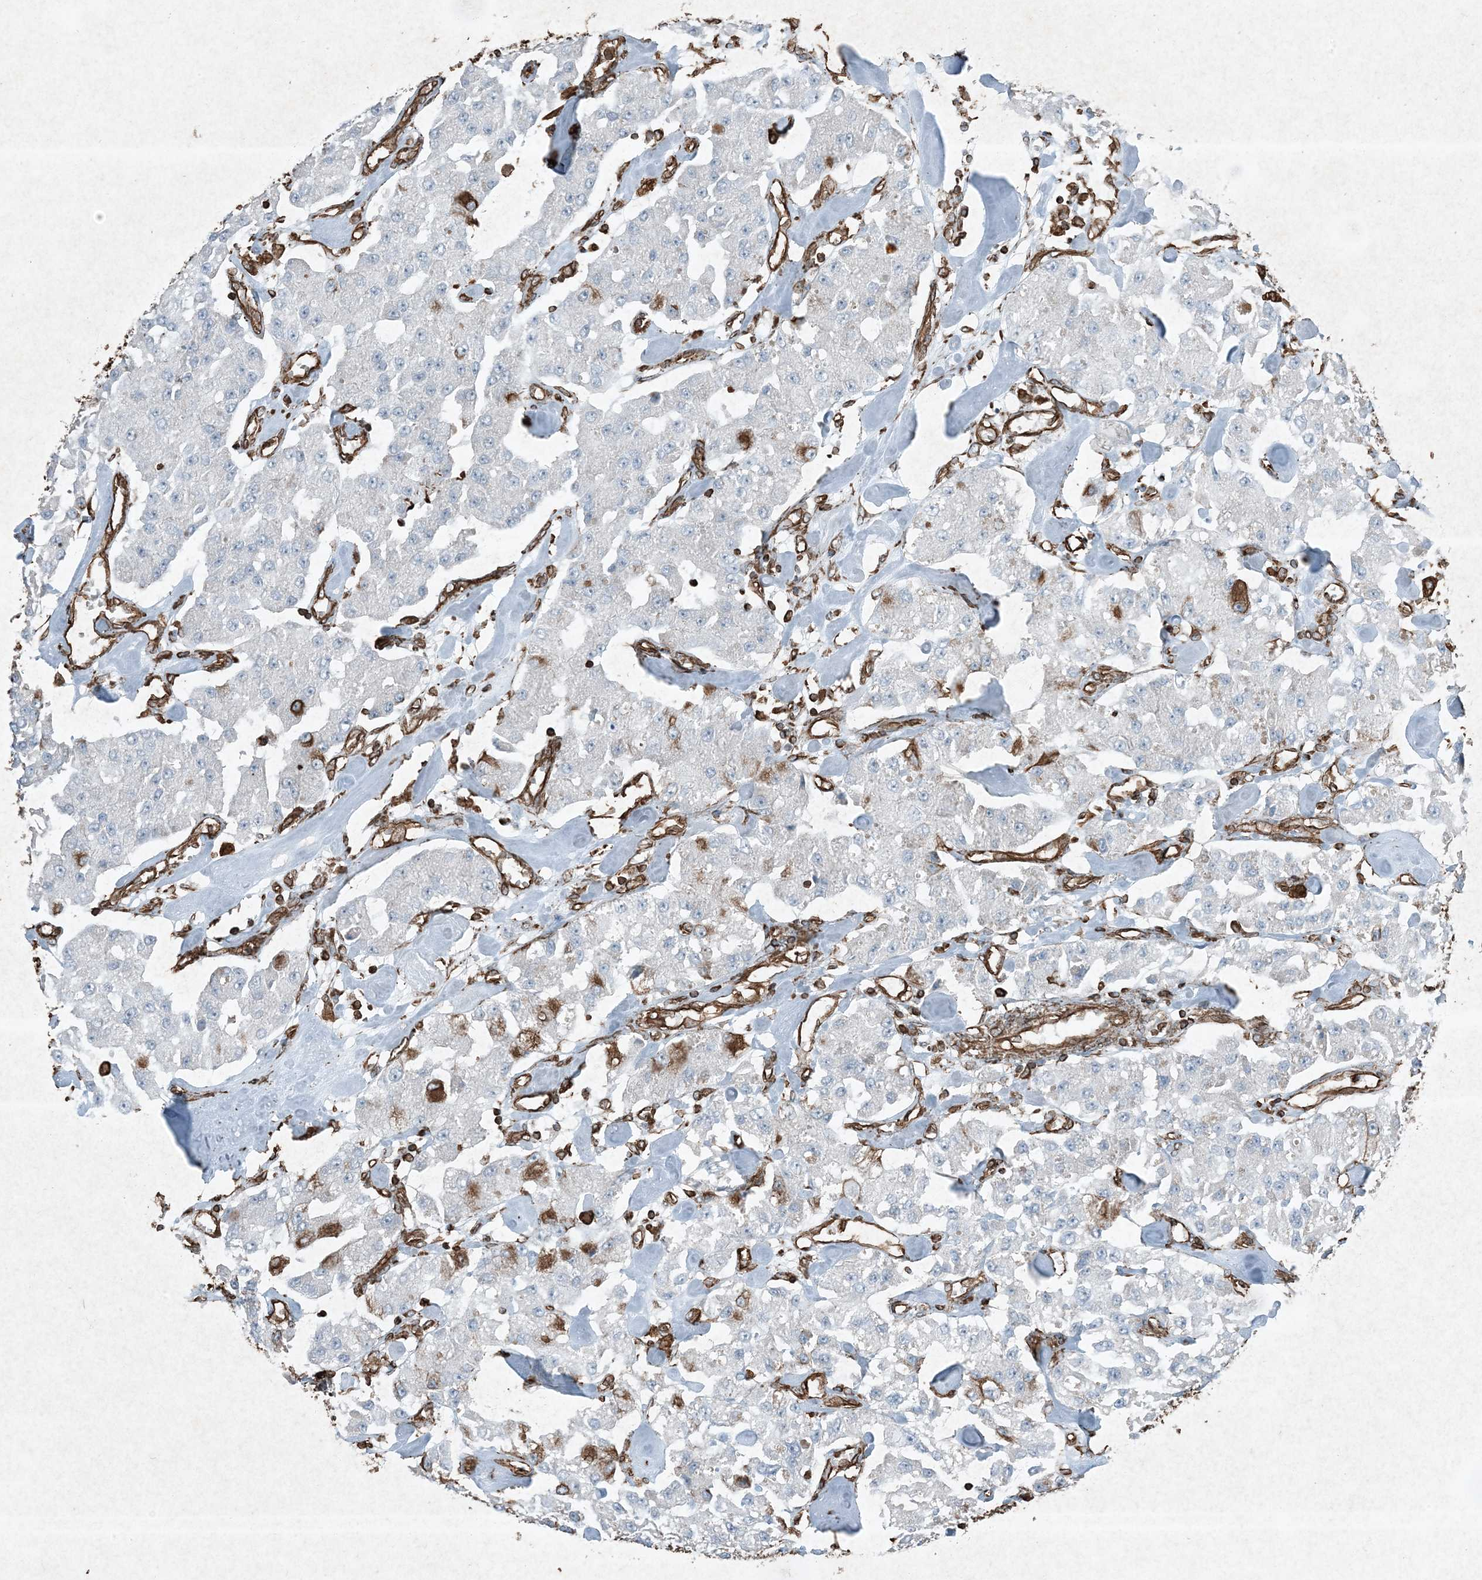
{"staining": {"intensity": "moderate", "quantity": "<25%", "location": "cytoplasmic/membranous"}, "tissue": "carcinoid", "cell_type": "Tumor cells", "image_type": "cancer", "snomed": [{"axis": "morphology", "description": "Carcinoid, malignant, NOS"}, {"axis": "topography", "description": "Pancreas"}], "caption": "A low amount of moderate cytoplasmic/membranous positivity is seen in about <25% of tumor cells in carcinoid tissue.", "gene": "RYK", "patient": {"sex": "male", "age": 41}}